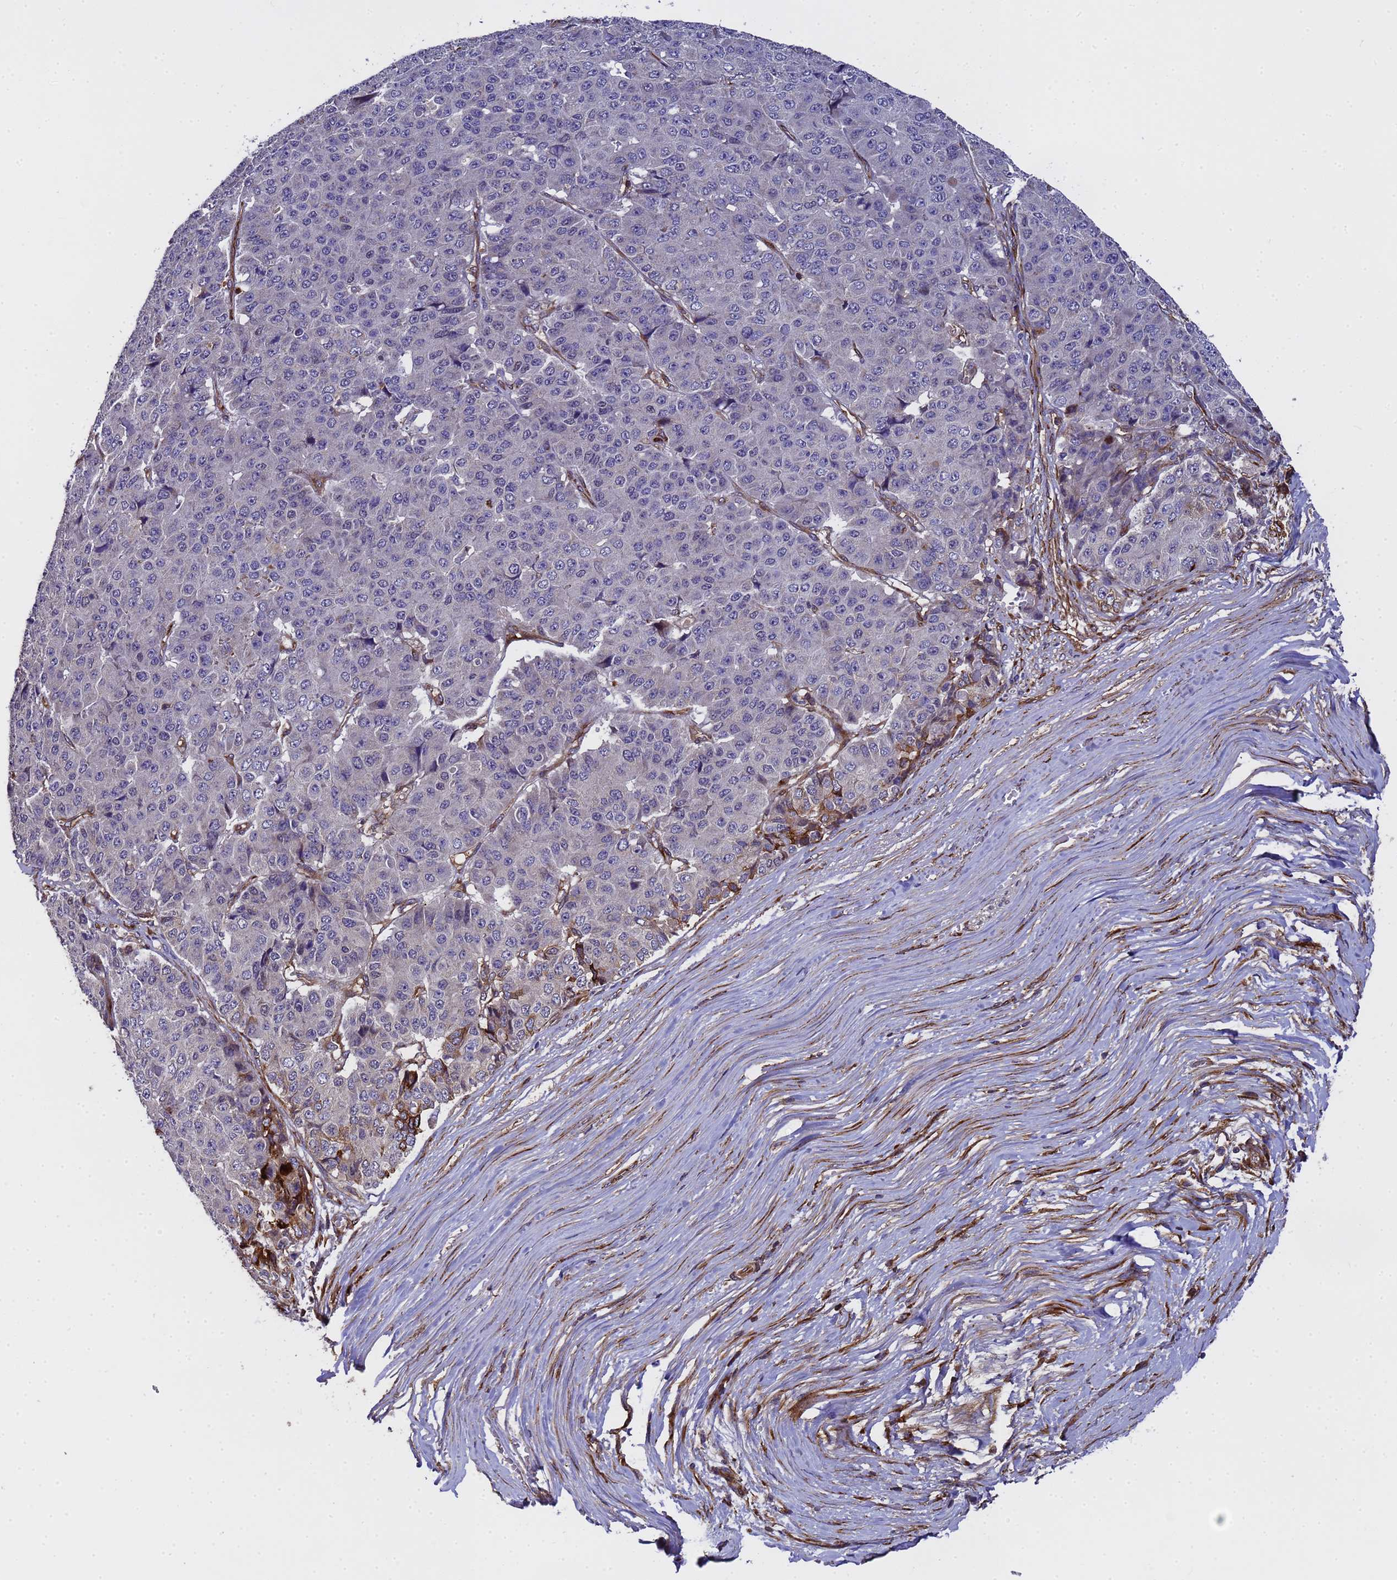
{"staining": {"intensity": "moderate", "quantity": "<25%", "location": "cytoplasmic/membranous"}, "tissue": "pancreatic cancer", "cell_type": "Tumor cells", "image_type": "cancer", "snomed": [{"axis": "morphology", "description": "Adenocarcinoma, NOS"}, {"axis": "topography", "description": "Pancreas"}], "caption": "Adenocarcinoma (pancreatic) stained with a protein marker displays moderate staining in tumor cells.", "gene": "MOCS1", "patient": {"sex": "male", "age": 50}}